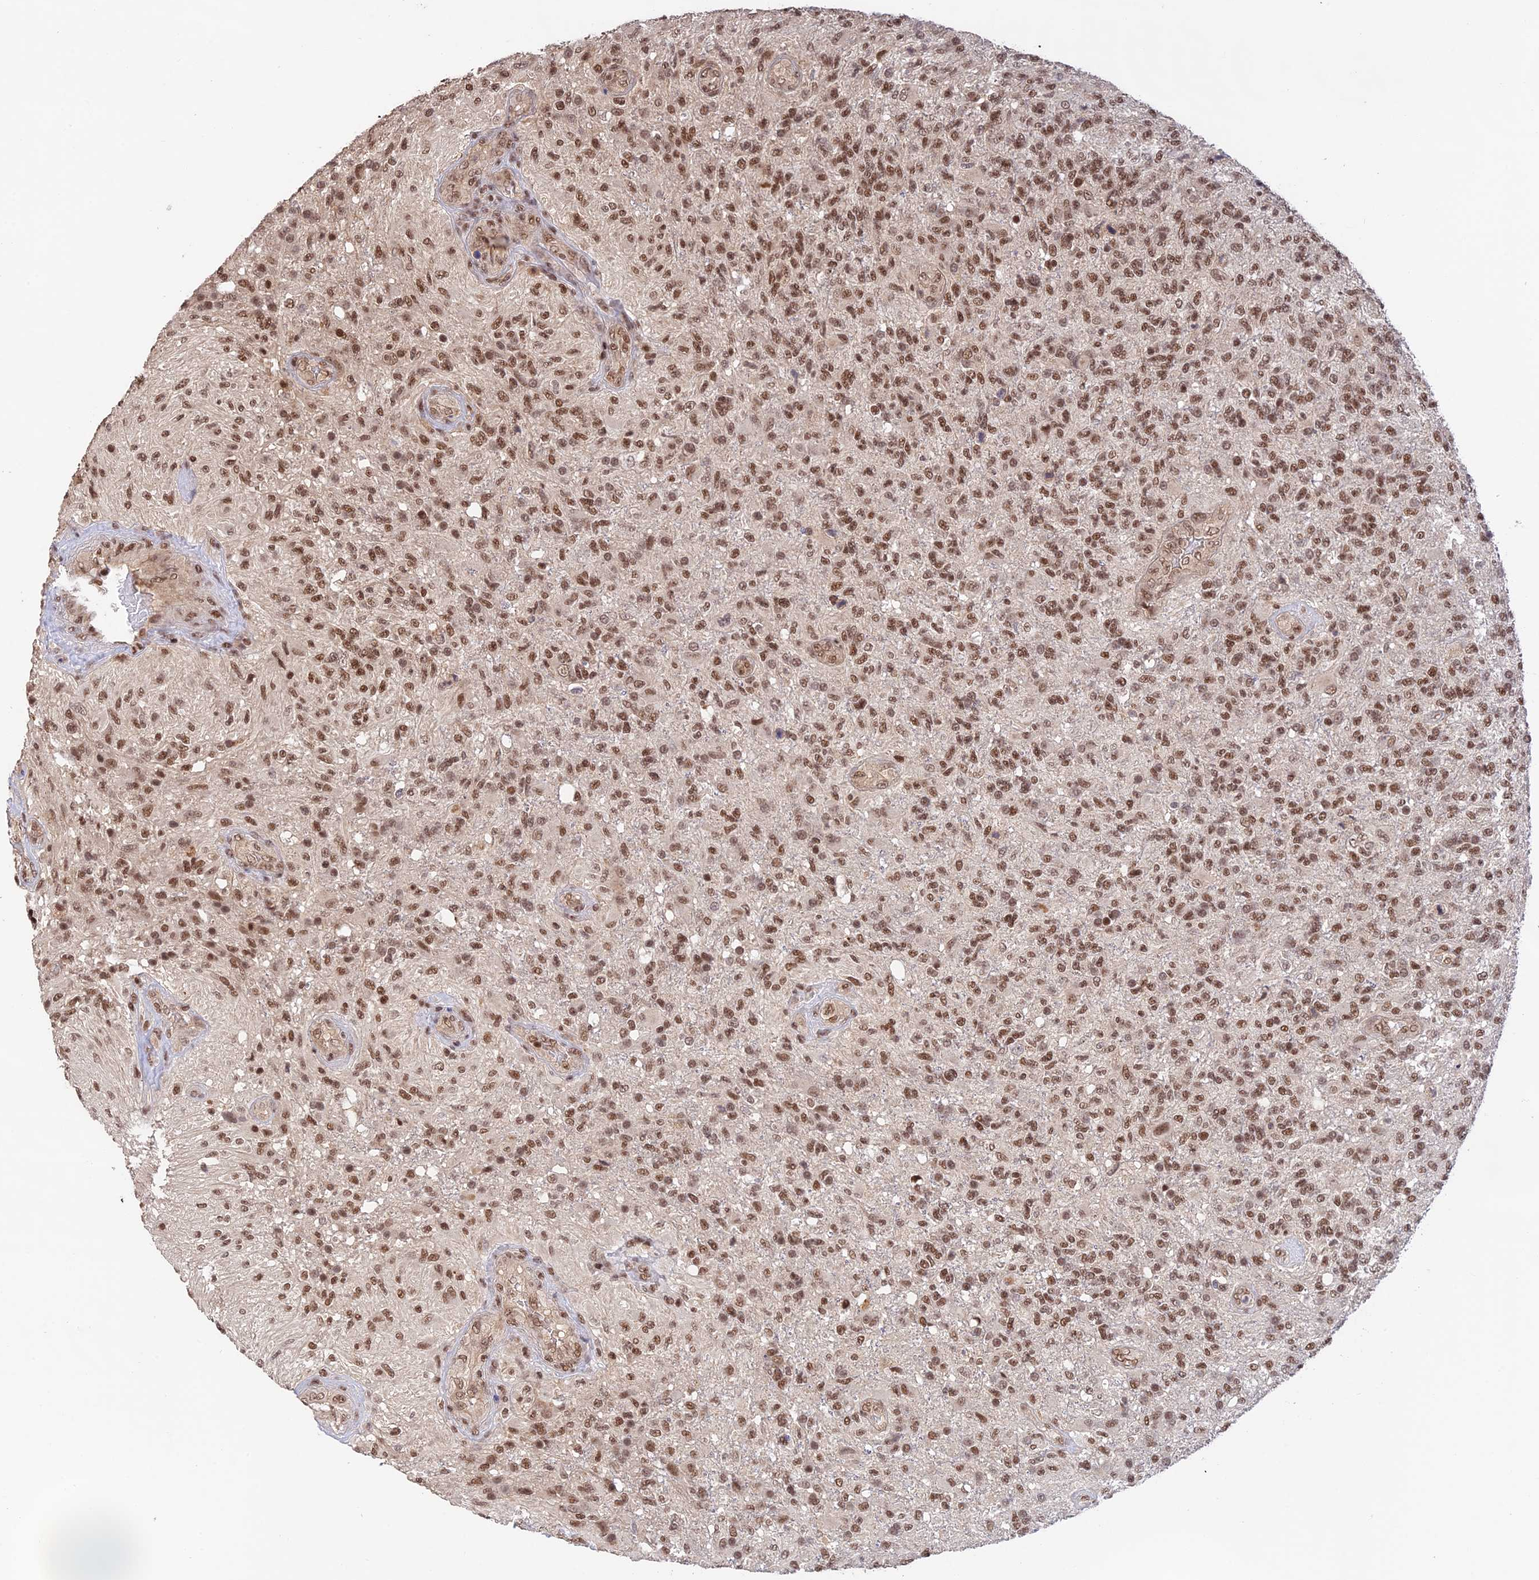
{"staining": {"intensity": "moderate", "quantity": ">75%", "location": "nuclear"}, "tissue": "glioma", "cell_type": "Tumor cells", "image_type": "cancer", "snomed": [{"axis": "morphology", "description": "Glioma, malignant, High grade"}, {"axis": "topography", "description": "Brain"}], "caption": "Immunohistochemistry staining of malignant high-grade glioma, which displays medium levels of moderate nuclear staining in approximately >75% of tumor cells indicating moderate nuclear protein staining. The staining was performed using DAB (3,3'-diaminobenzidine) (brown) for protein detection and nuclei were counterstained in hematoxylin (blue).", "gene": "THAP11", "patient": {"sex": "male", "age": 56}}